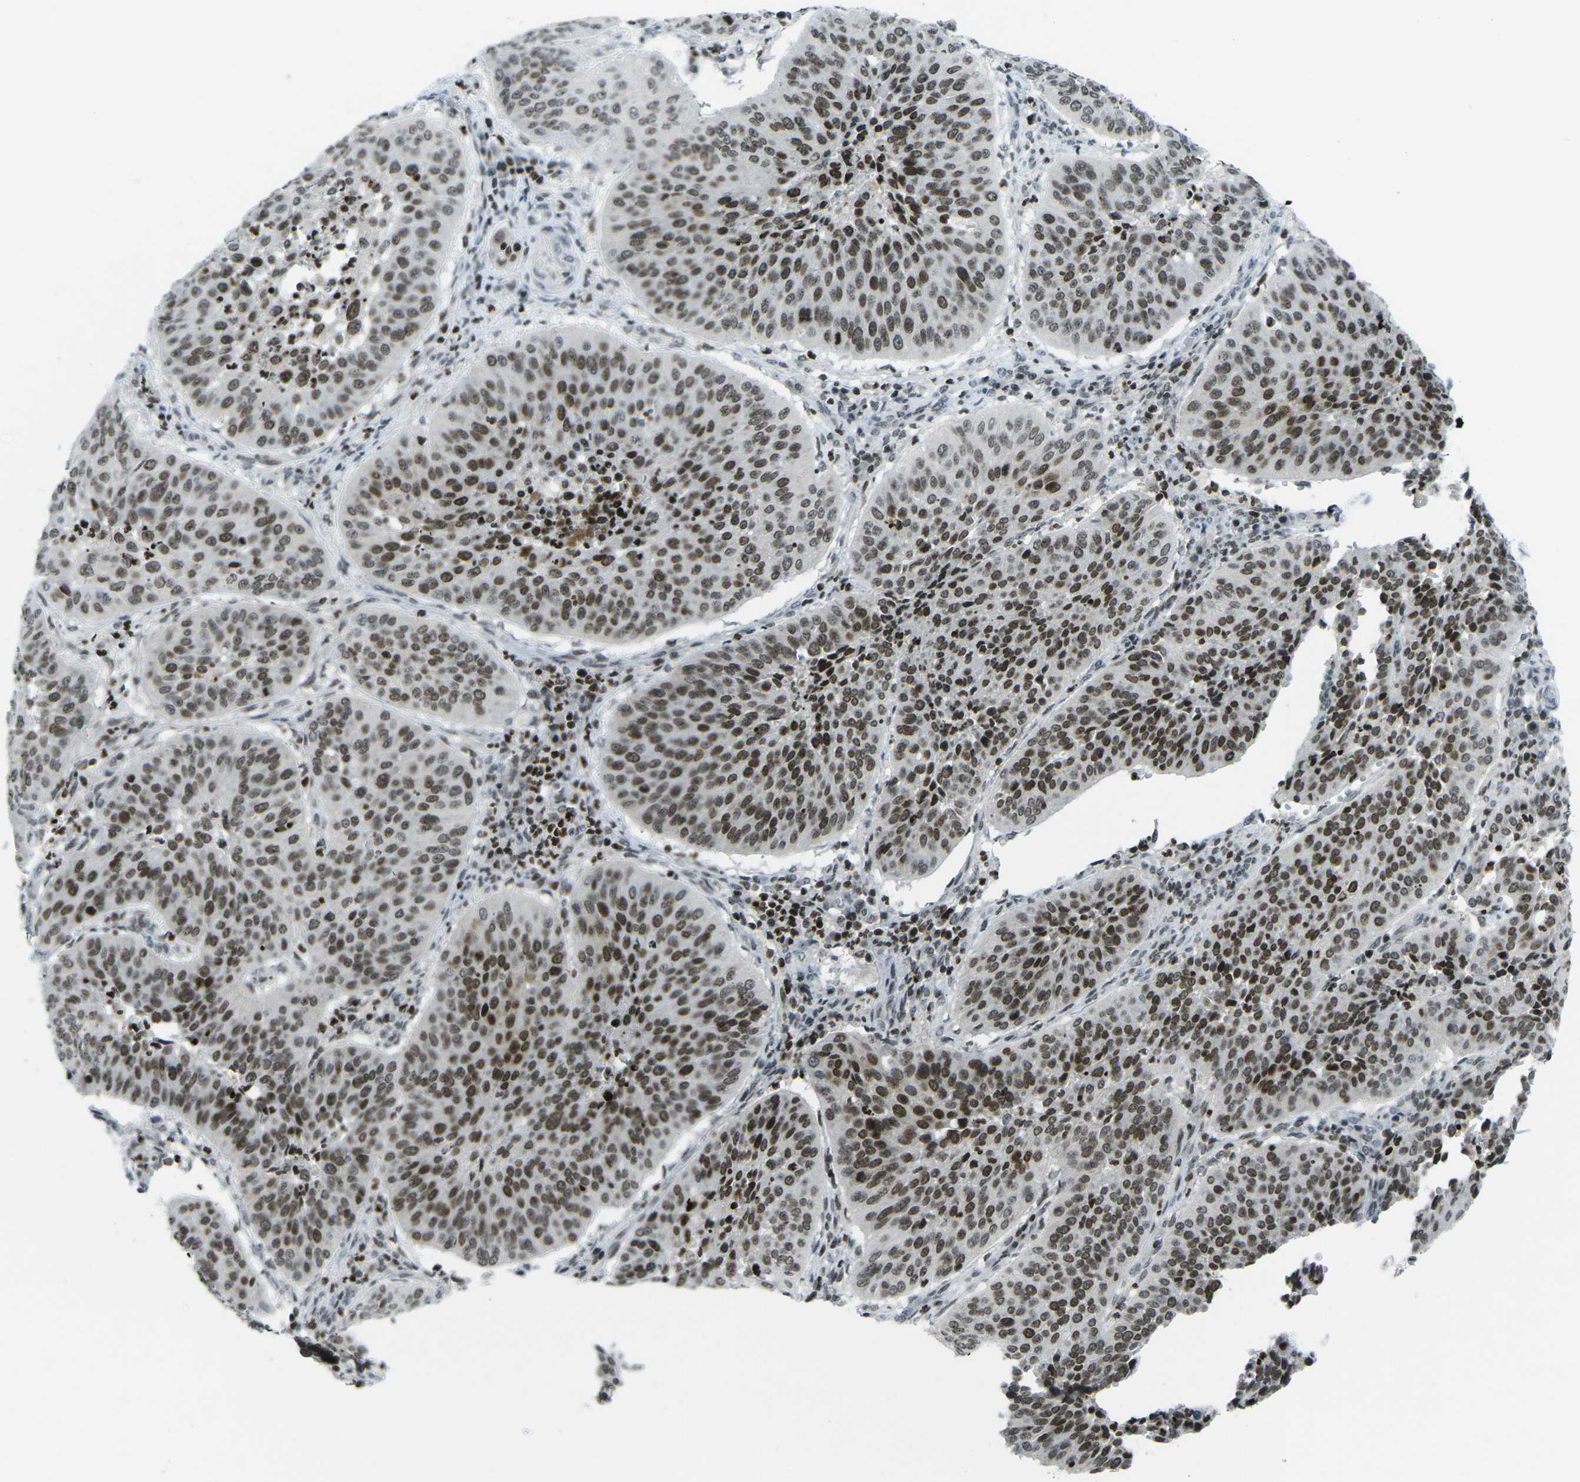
{"staining": {"intensity": "strong", "quantity": ">75%", "location": "nuclear"}, "tissue": "cervical cancer", "cell_type": "Tumor cells", "image_type": "cancer", "snomed": [{"axis": "morphology", "description": "Normal tissue, NOS"}, {"axis": "morphology", "description": "Squamous cell carcinoma, NOS"}, {"axis": "topography", "description": "Cervix"}], "caption": "Tumor cells display strong nuclear staining in approximately >75% of cells in cervical cancer. (brown staining indicates protein expression, while blue staining denotes nuclei).", "gene": "EME1", "patient": {"sex": "female", "age": 39}}